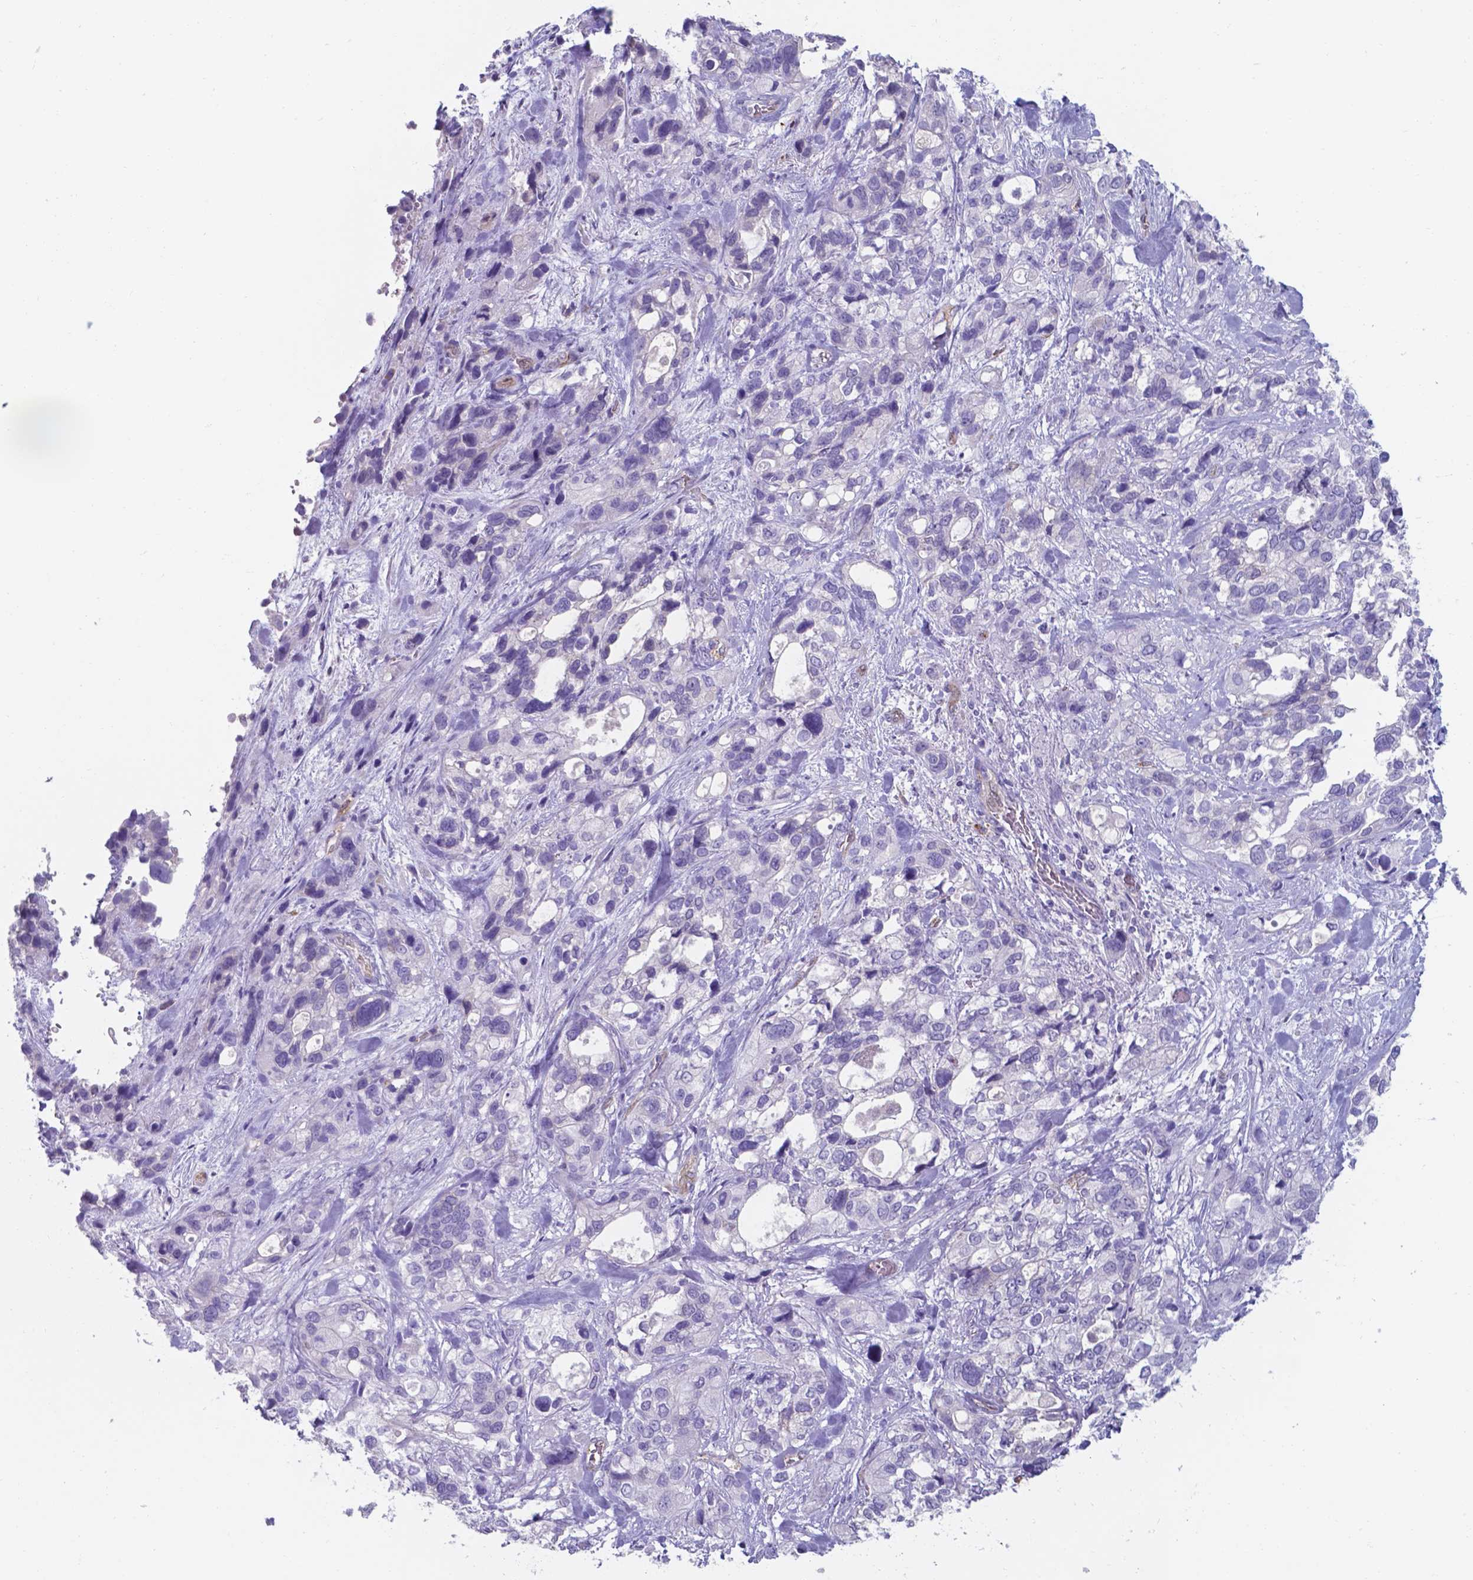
{"staining": {"intensity": "negative", "quantity": "none", "location": "none"}, "tissue": "stomach cancer", "cell_type": "Tumor cells", "image_type": "cancer", "snomed": [{"axis": "morphology", "description": "Adenocarcinoma, NOS"}, {"axis": "topography", "description": "Stomach, upper"}], "caption": "A photomicrograph of stomach adenocarcinoma stained for a protein shows no brown staining in tumor cells.", "gene": "UBE2J1", "patient": {"sex": "female", "age": 81}}